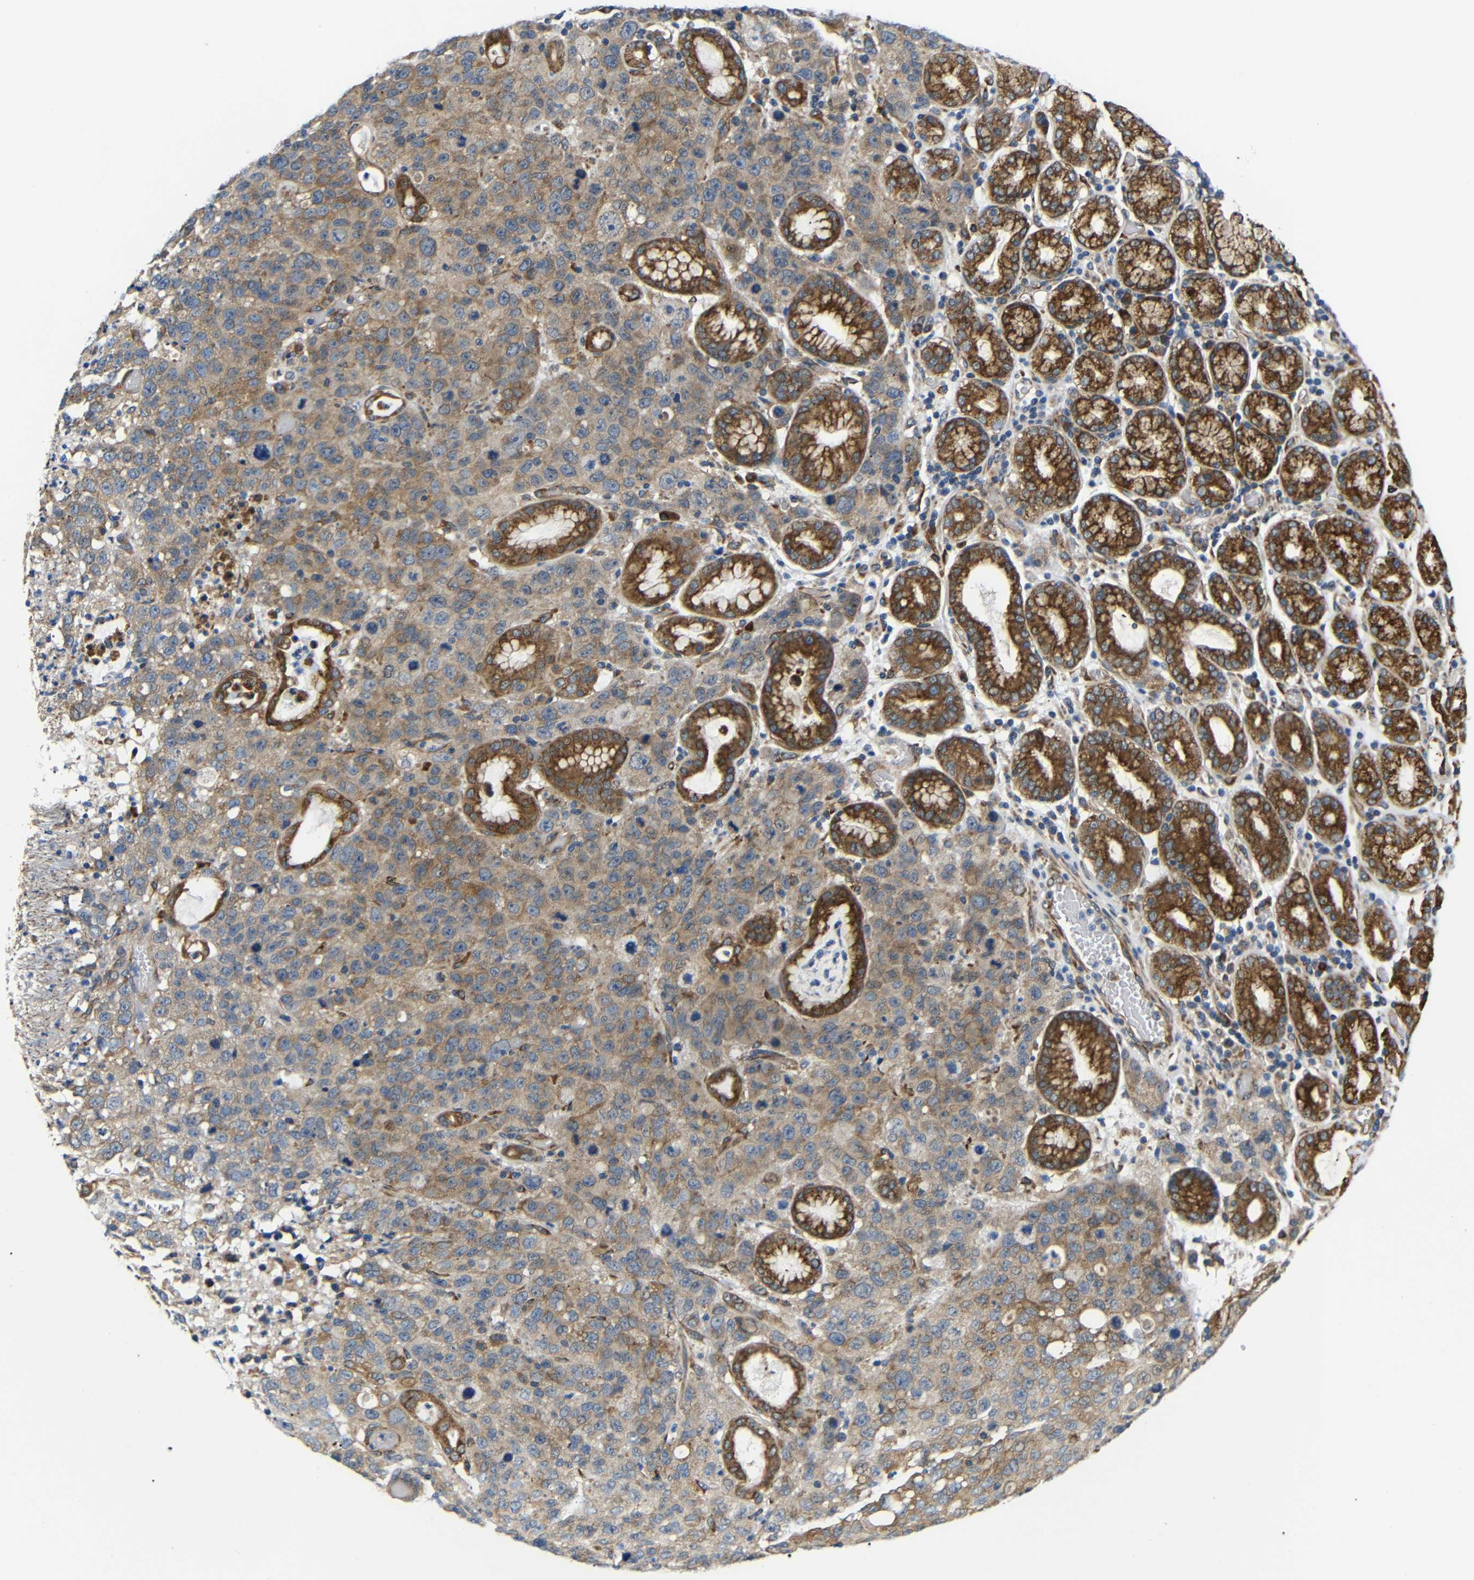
{"staining": {"intensity": "weak", "quantity": ">75%", "location": "cytoplasmic/membranous"}, "tissue": "stomach cancer", "cell_type": "Tumor cells", "image_type": "cancer", "snomed": [{"axis": "morphology", "description": "Normal tissue, NOS"}, {"axis": "morphology", "description": "Adenocarcinoma, NOS"}, {"axis": "topography", "description": "Stomach"}], "caption": "Immunohistochemical staining of human stomach cancer reveals low levels of weak cytoplasmic/membranous protein expression in about >75% of tumor cells.", "gene": "KANK4", "patient": {"sex": "male", "age": 48}}